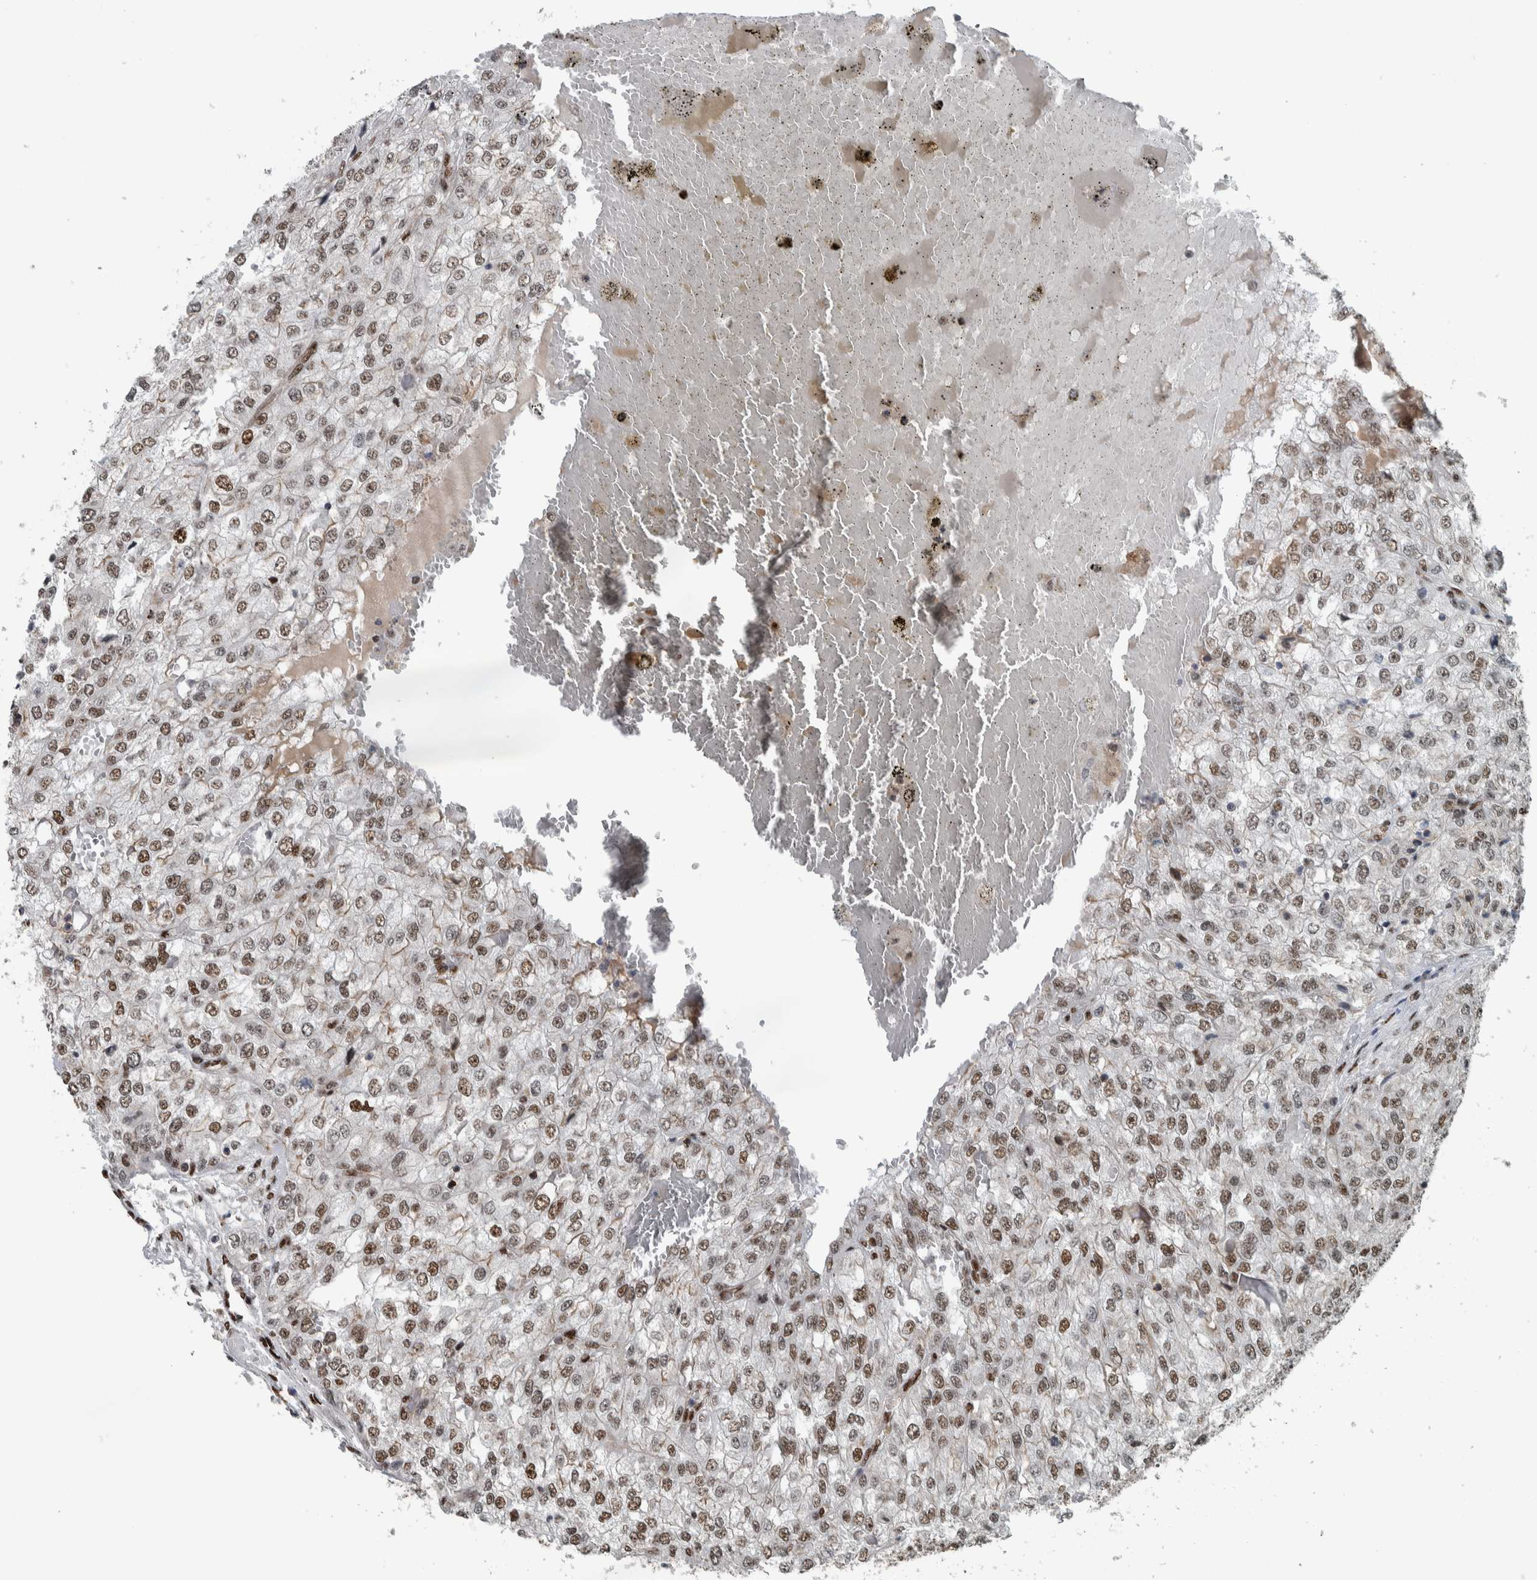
{"staining": {"intensity": "moderate", "quantity": ">75%", "location": "nuclear"}, "tissue": "renal cancer", "cell_type": "Tumor cells", "image_type": "cancer", "snomed": [{"axis": "morphology", "description": "Adenocarcinoma, NOS"}, {"axis": "topography", "description": "Kidney"}], "caption": "The photomicrograph shows staining of renal adenocarcinoma, revealing moderate nuclear protein staining (brown color) within tumor cells.", "gene": "FAM135B", "patient": {"sex": "female", "age": 54}}